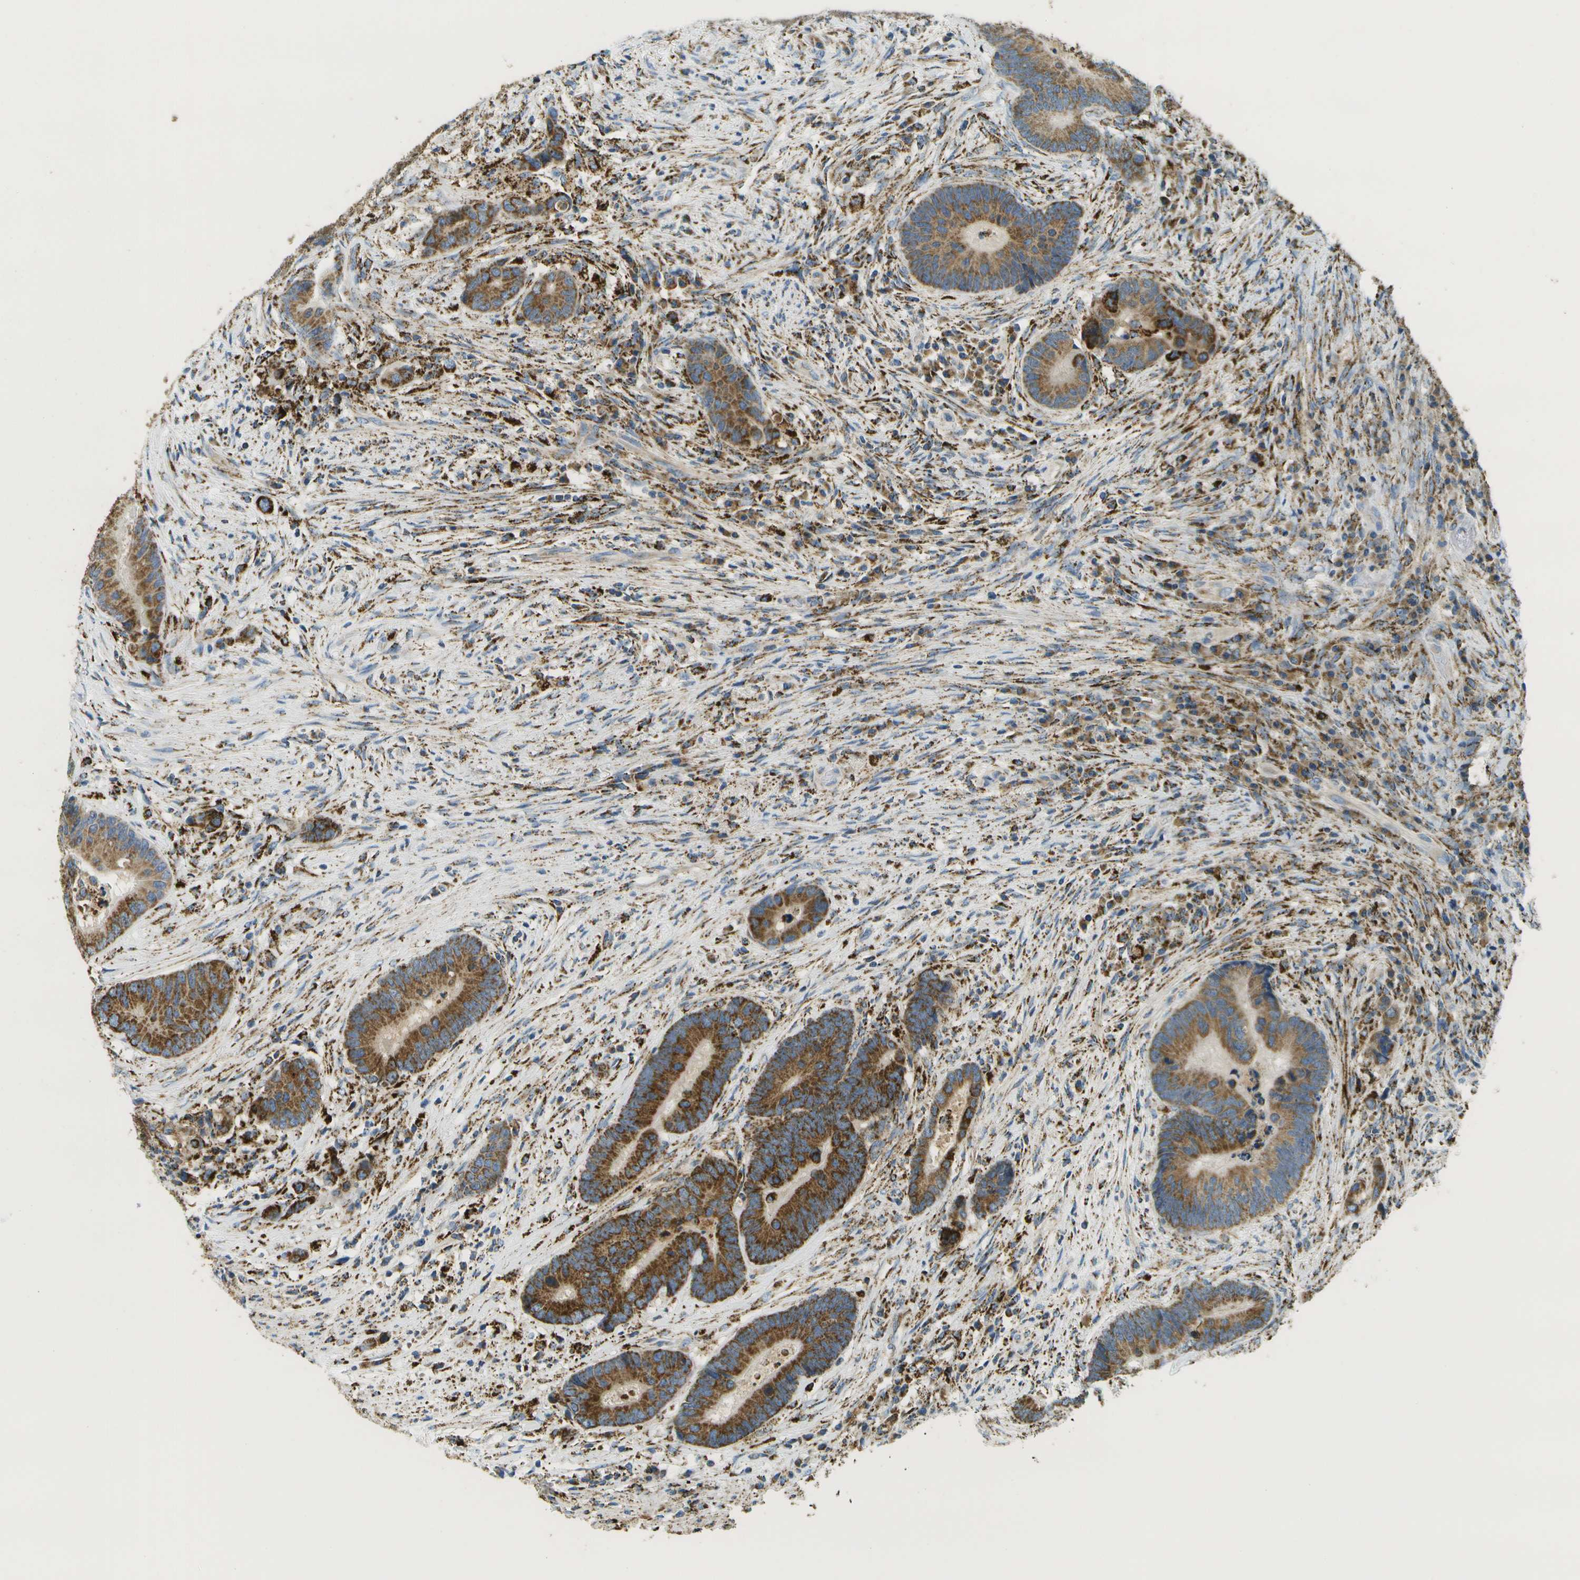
{"staining": {"intensity": "moderate", "quantity": ">75%", "location": "cytoplasmic/membranous"}, "tissue": "colorectal cancer", "cell_type": "Tumor cells", "image_type": "cancer", "snomed": [{"axis": "morphology", "description": "Adenocarcinoma, NOS"}, {"axis": "topography", "description": "Rectum"}], "caption": "Colorectal cancer was stained to show a protein in brown. There is medium levels of moderate cytoplasmic/membranous positivity in about >75% of tumor cells.", "gene": "HLCS", "patient": {"sex": "female", "age": 89}}